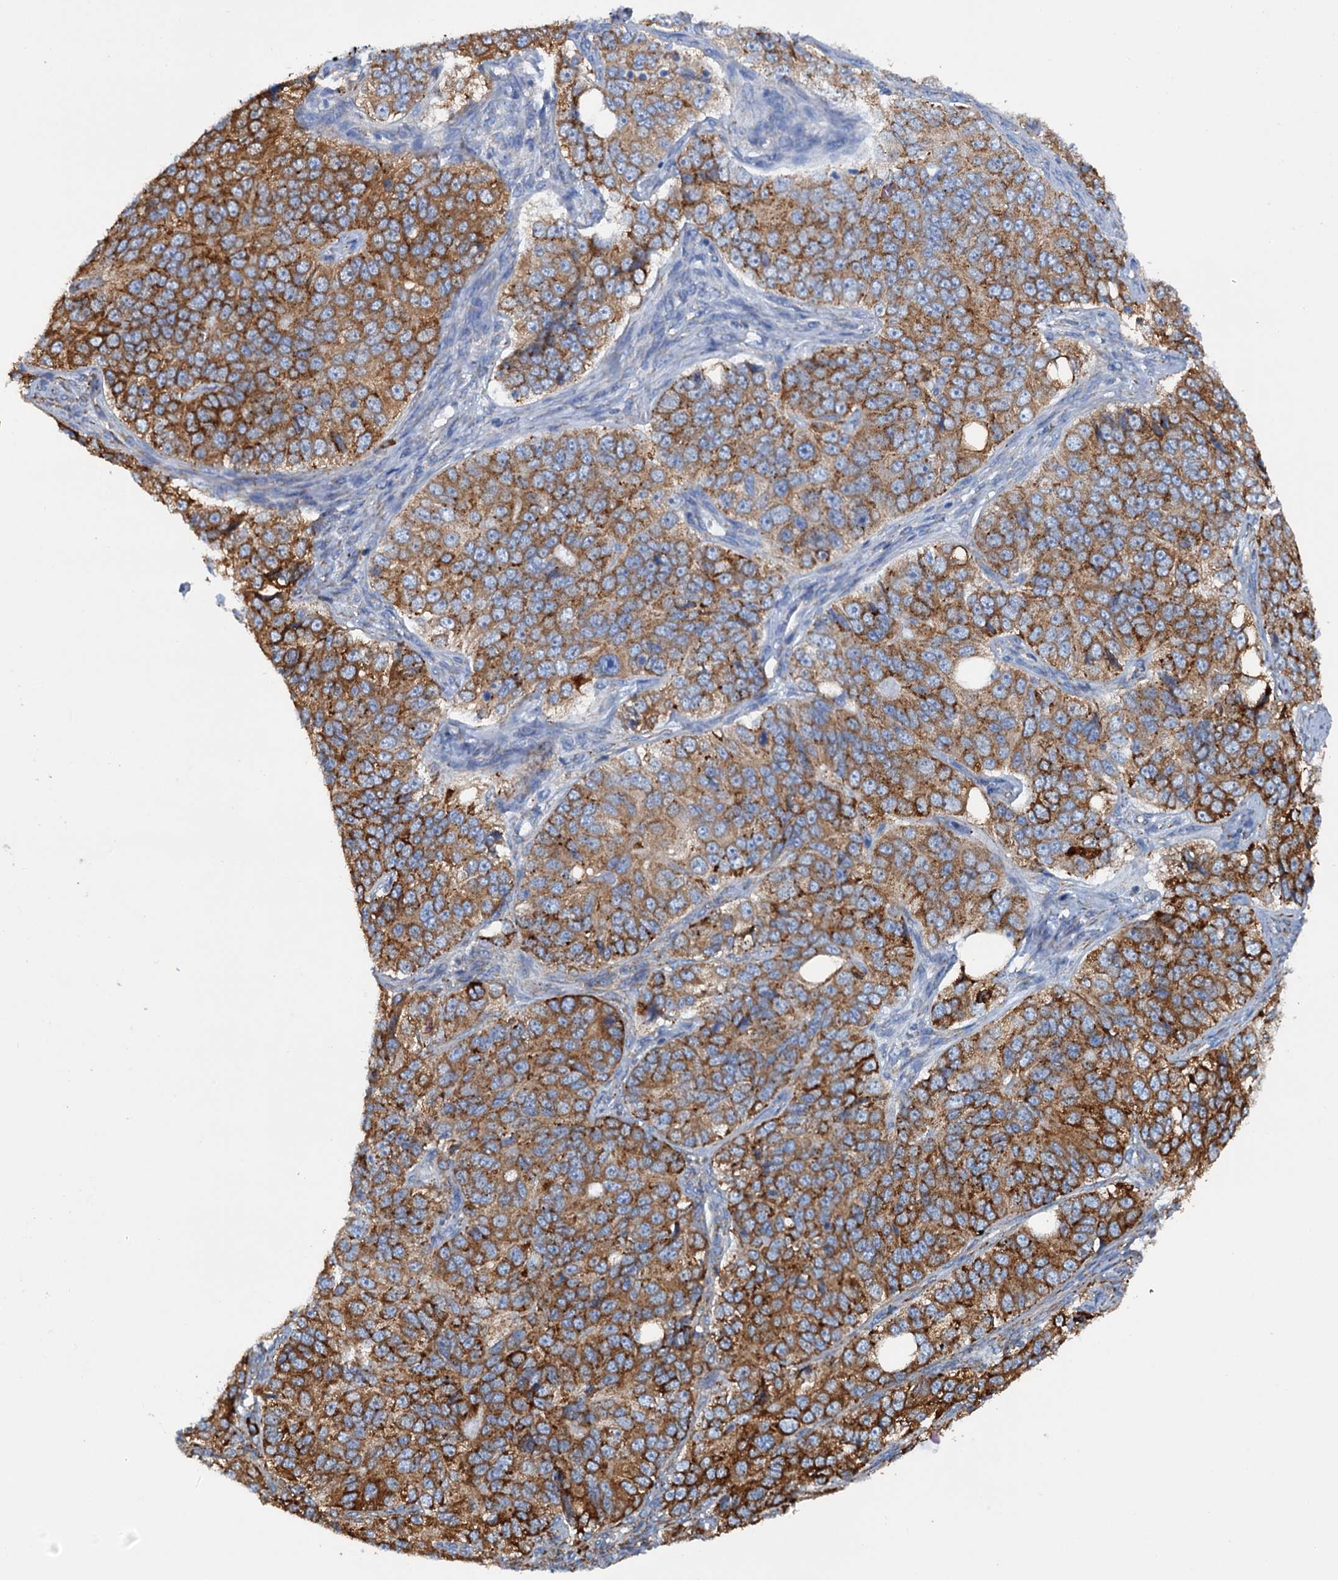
{"staining": {"intensity": "strong", "quantity": ">75%", "location": "cytoplasmic/membranous"}, "tissue": "ovarian cancer", "cell_type": "Tumor cells", "image_type": "cancer", "snomed": [{"axis": "morphology", "description": "Carcinoma, endometroid"}, {"axis": "topography", "description": "Ovary"}], "caption": "Immunohistochemical staining of ovarian cancer (endometroid carcinoma) displays high levels of strong cytoplasmic/membranous protein positivity in approximately >75% of tumor cells. (brown staining indicates protein expression, while blue staining denotes nuclei).", "gene": "SHE", "patient": {"sex": "female", "age": 51}}